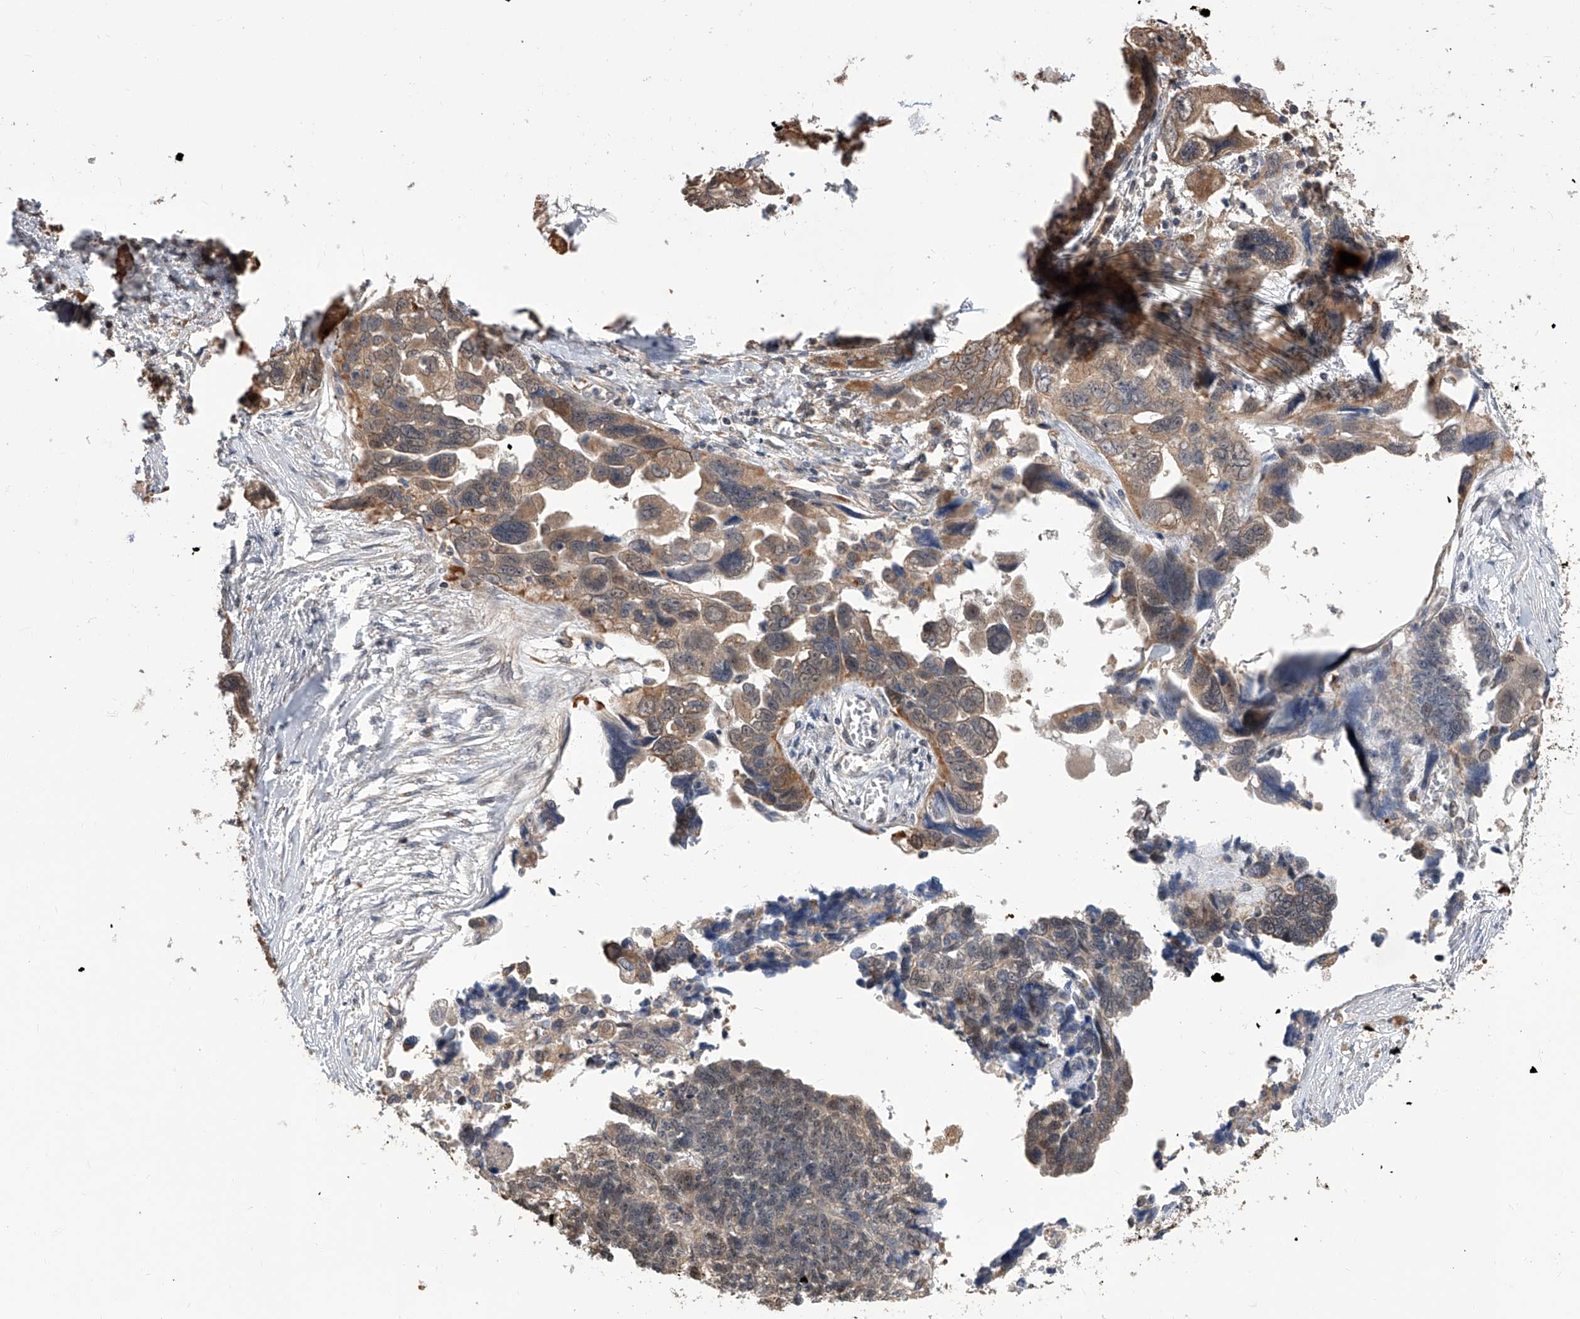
{"staining": {"intensity": "moderate", "quantity": "<25%", "location": "cytoplasmic/membranous"}, "tissue": "ovarian cancer", "cell_type": "Tumor cells", "image_type": "cancer", "snomed": [{"axis": "morphology", "description": "Cystadenocarcinoma, serous, NOS"}, {"axis": "topography", "description": "Ovary"}], "caption": "The photomicrograph exhibits immunohistochemical staining of ovarian cancer. There is moderate cytoplasmic/membranous positivity is present in about <25% of tumor cells.", "gene": "GMDS", "patient": {"sex": "female", "age": 79}}